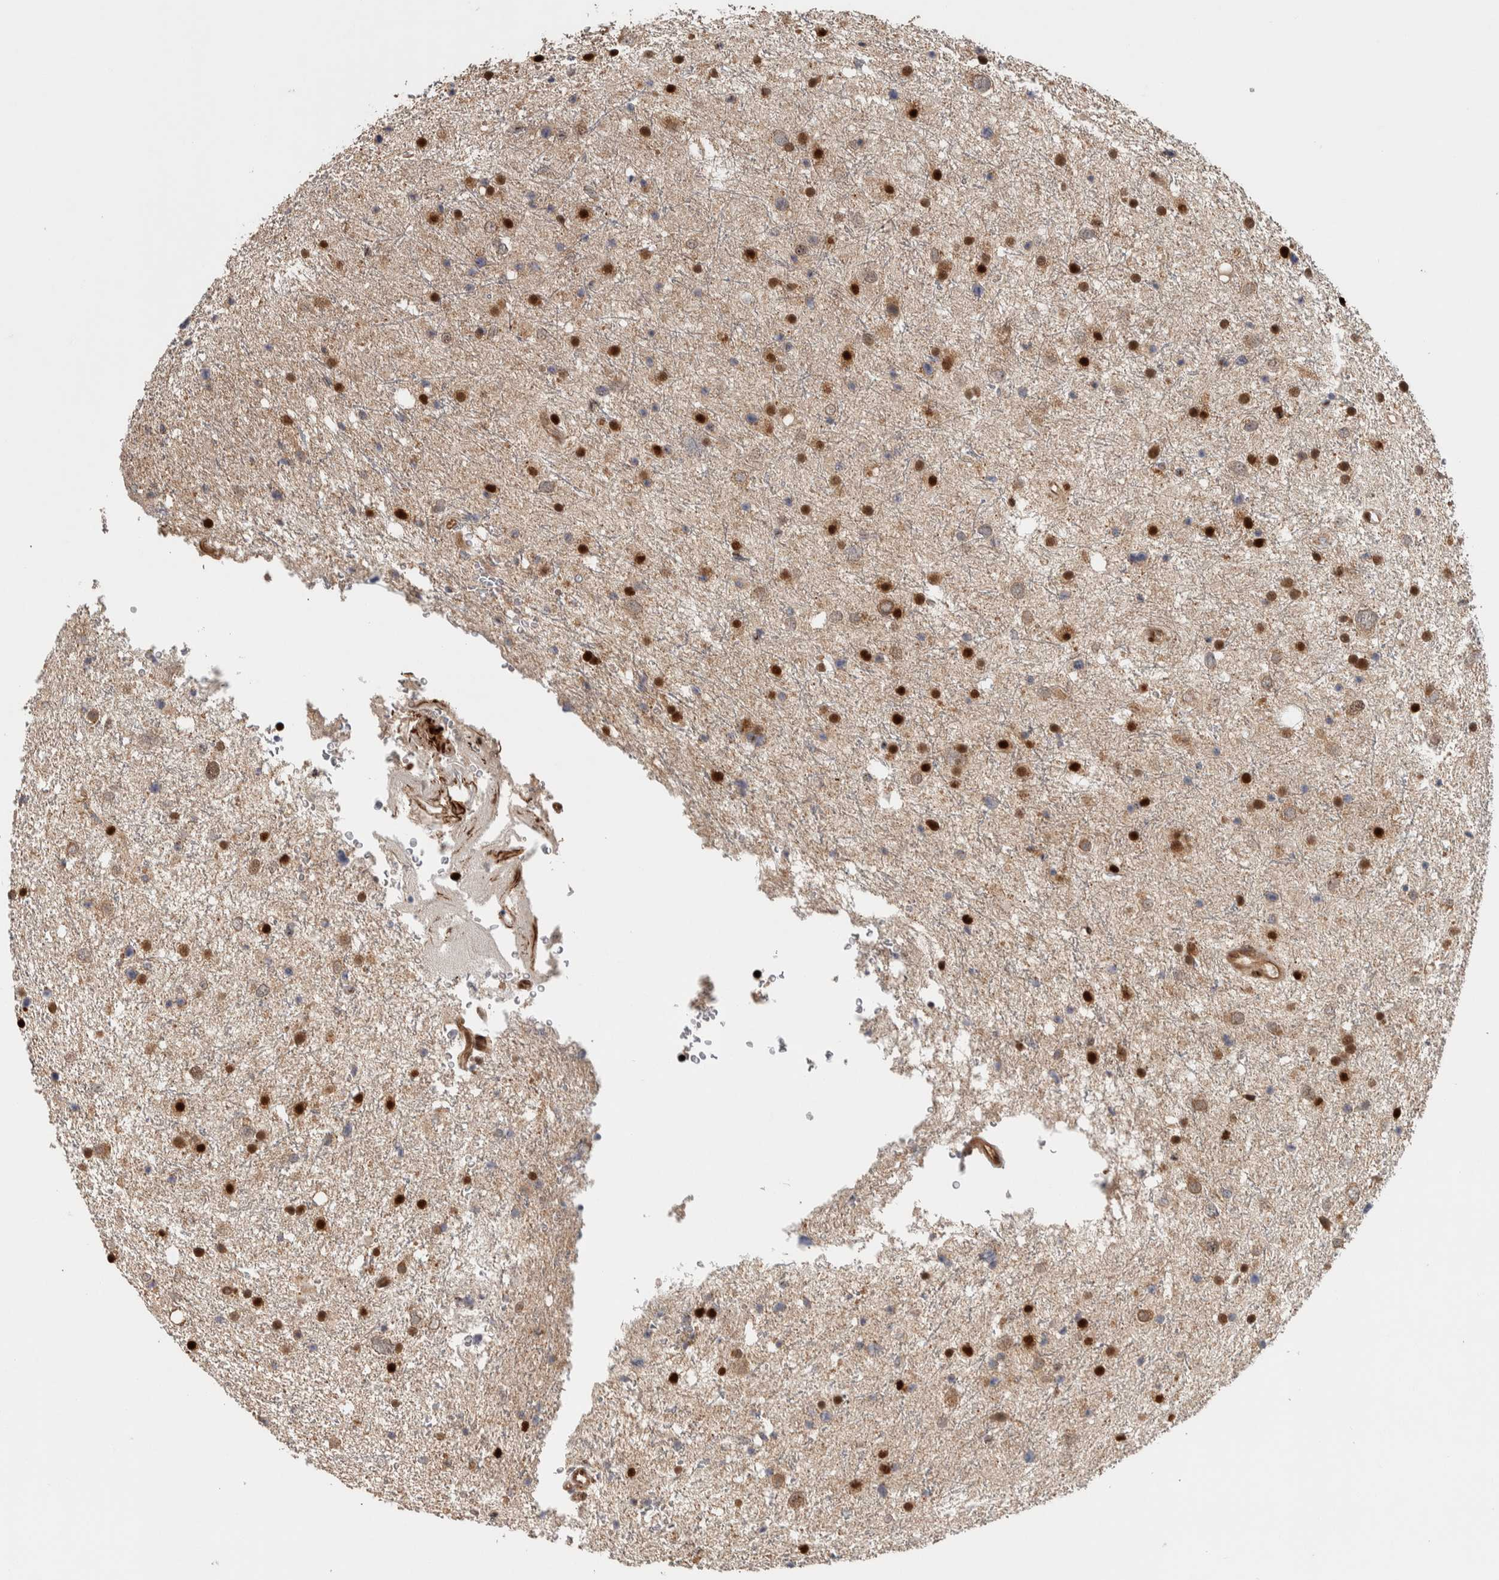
{"staining": {"intensity": "moderate", "quantity": "<25%", "location": "nuclear"}, "tissue": "glioma", "cell_type": "Tumor cells", "image_type": "cancer", "snomed": [{"axis": "morphology", "description": "Glioma, malignant, Low grade"}, {"axis": "topography", "description": "Brain"}], "caption": "DAB (3,3'-diaminobenzidine) immunohistochemical staining of human glioma demonstrates moderate nuclear protein expression in about <25% of tumor cells.", "gene": "RPS6KA4", "patient": {"sex": "female", "age": 37}}